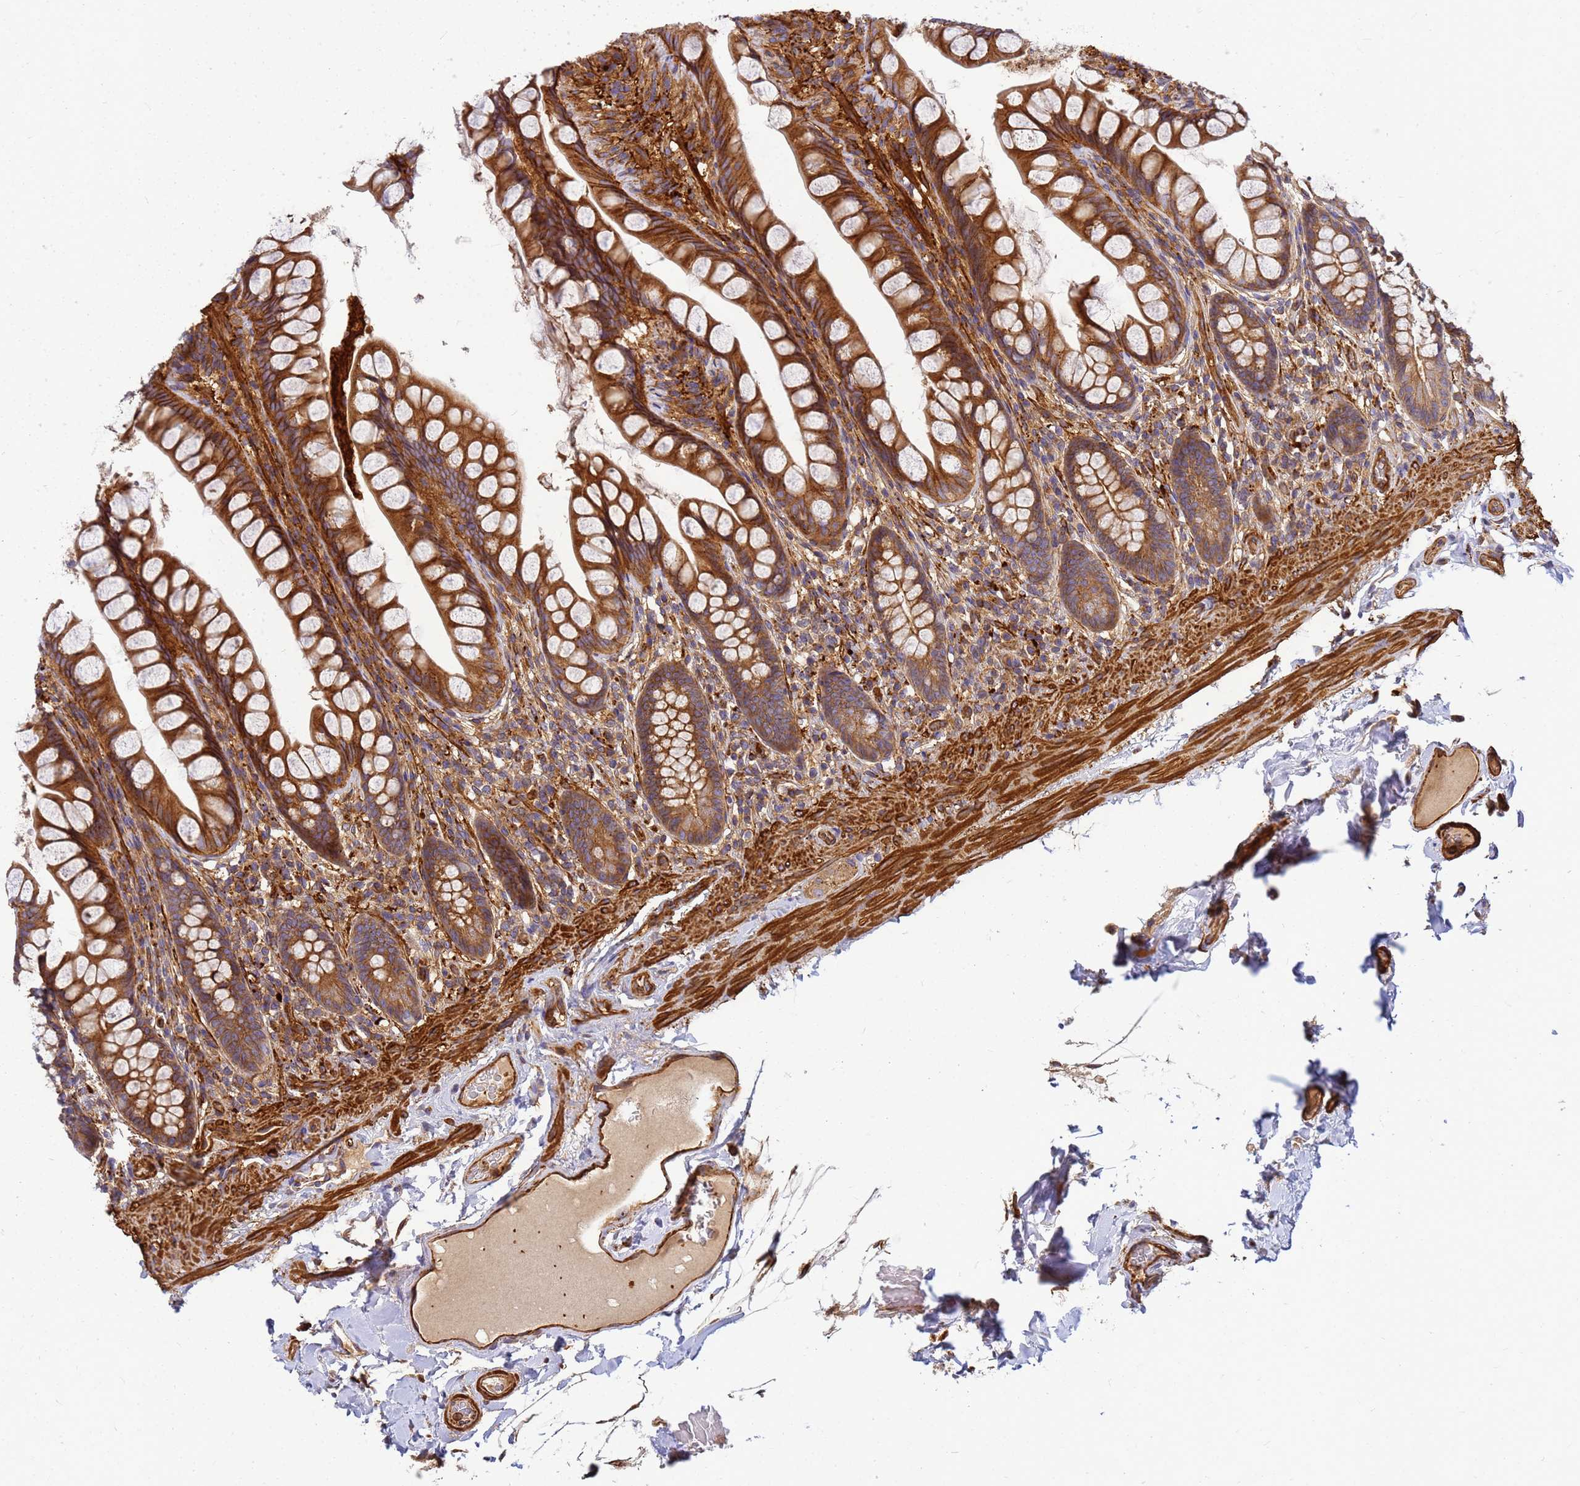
{"staining": {"intensity": "strong", "quantity": ">75%", "location": "cytoplasmic/membranous"}, "tissue": "small intestine", "cell_type": "Glandular cells", "image_type": "normal", "snomed": [{"axis": "morphology", "description": "Normal tissue, NOS"}, {"axis": "topography", "description": "Small intestine"}], "caption": "Glandular cells display high levels of strong cytoplasmic/membranous expression in approximately >75% of cells in benign human small intestine.", "gene": "C2CD5", "patient": {"sex": "male", "age": 70}}